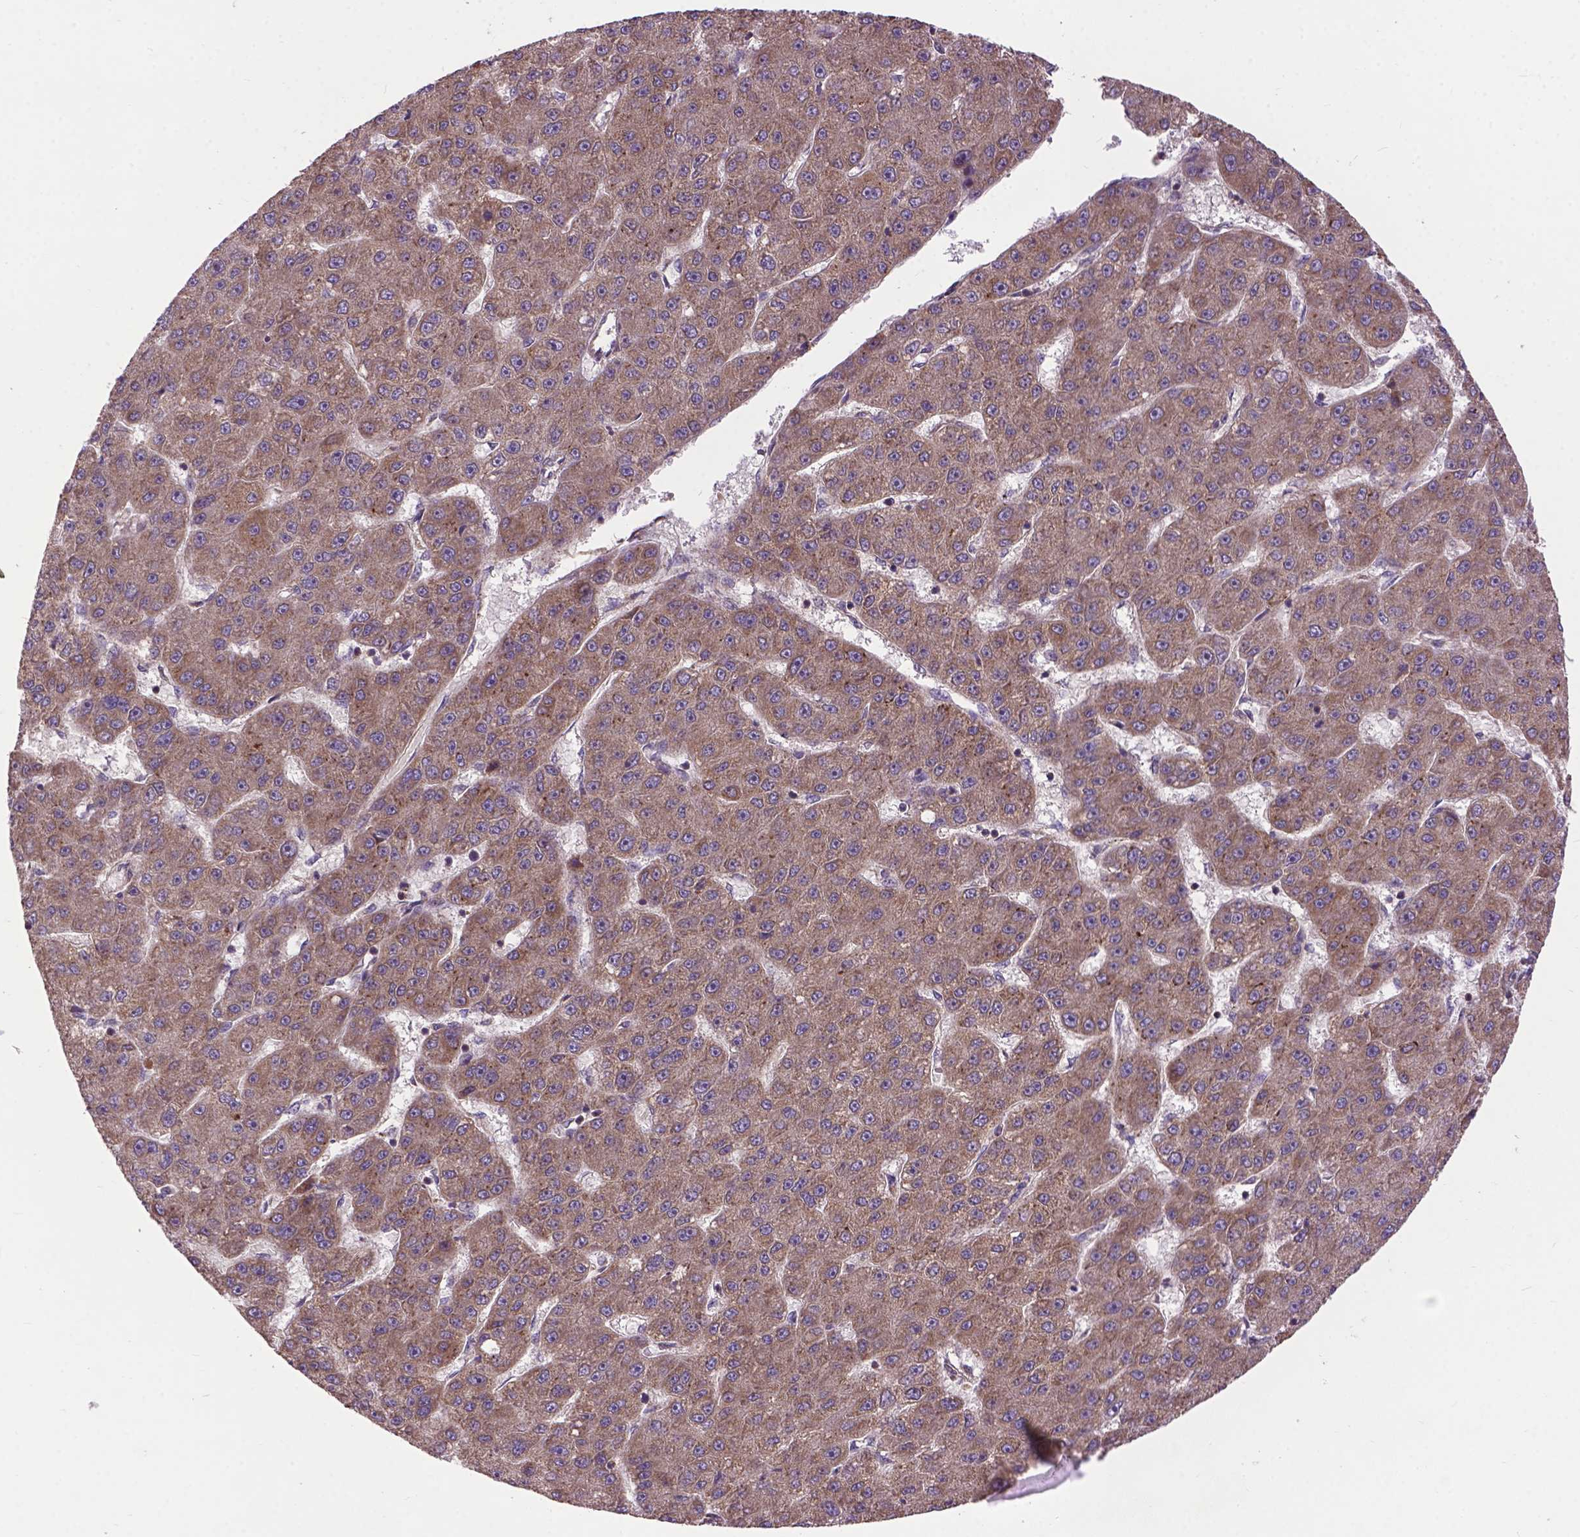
{"staining": {"intensity": "moderate", "quantity": ">75%", "location": "cytoplasmic/membranous"}, "tissue": "liver cancer", "cell_type": "Tumor cells", "image_type": "cancer", "snomed": [{"axis": "morphology", "description": "Carcinoma, Hepatocellular, NOS"}, {"axis": "topography", "description": "Liver"}], "caption": "Immunohistochemical staining of liver hepatocellular carcinoma displays moderate cytoplasmic/membranous protein expression in approximately >75% of tumor cells.", "gene": "ZNF616", "patient": {"sex": "male", "age": 67}}